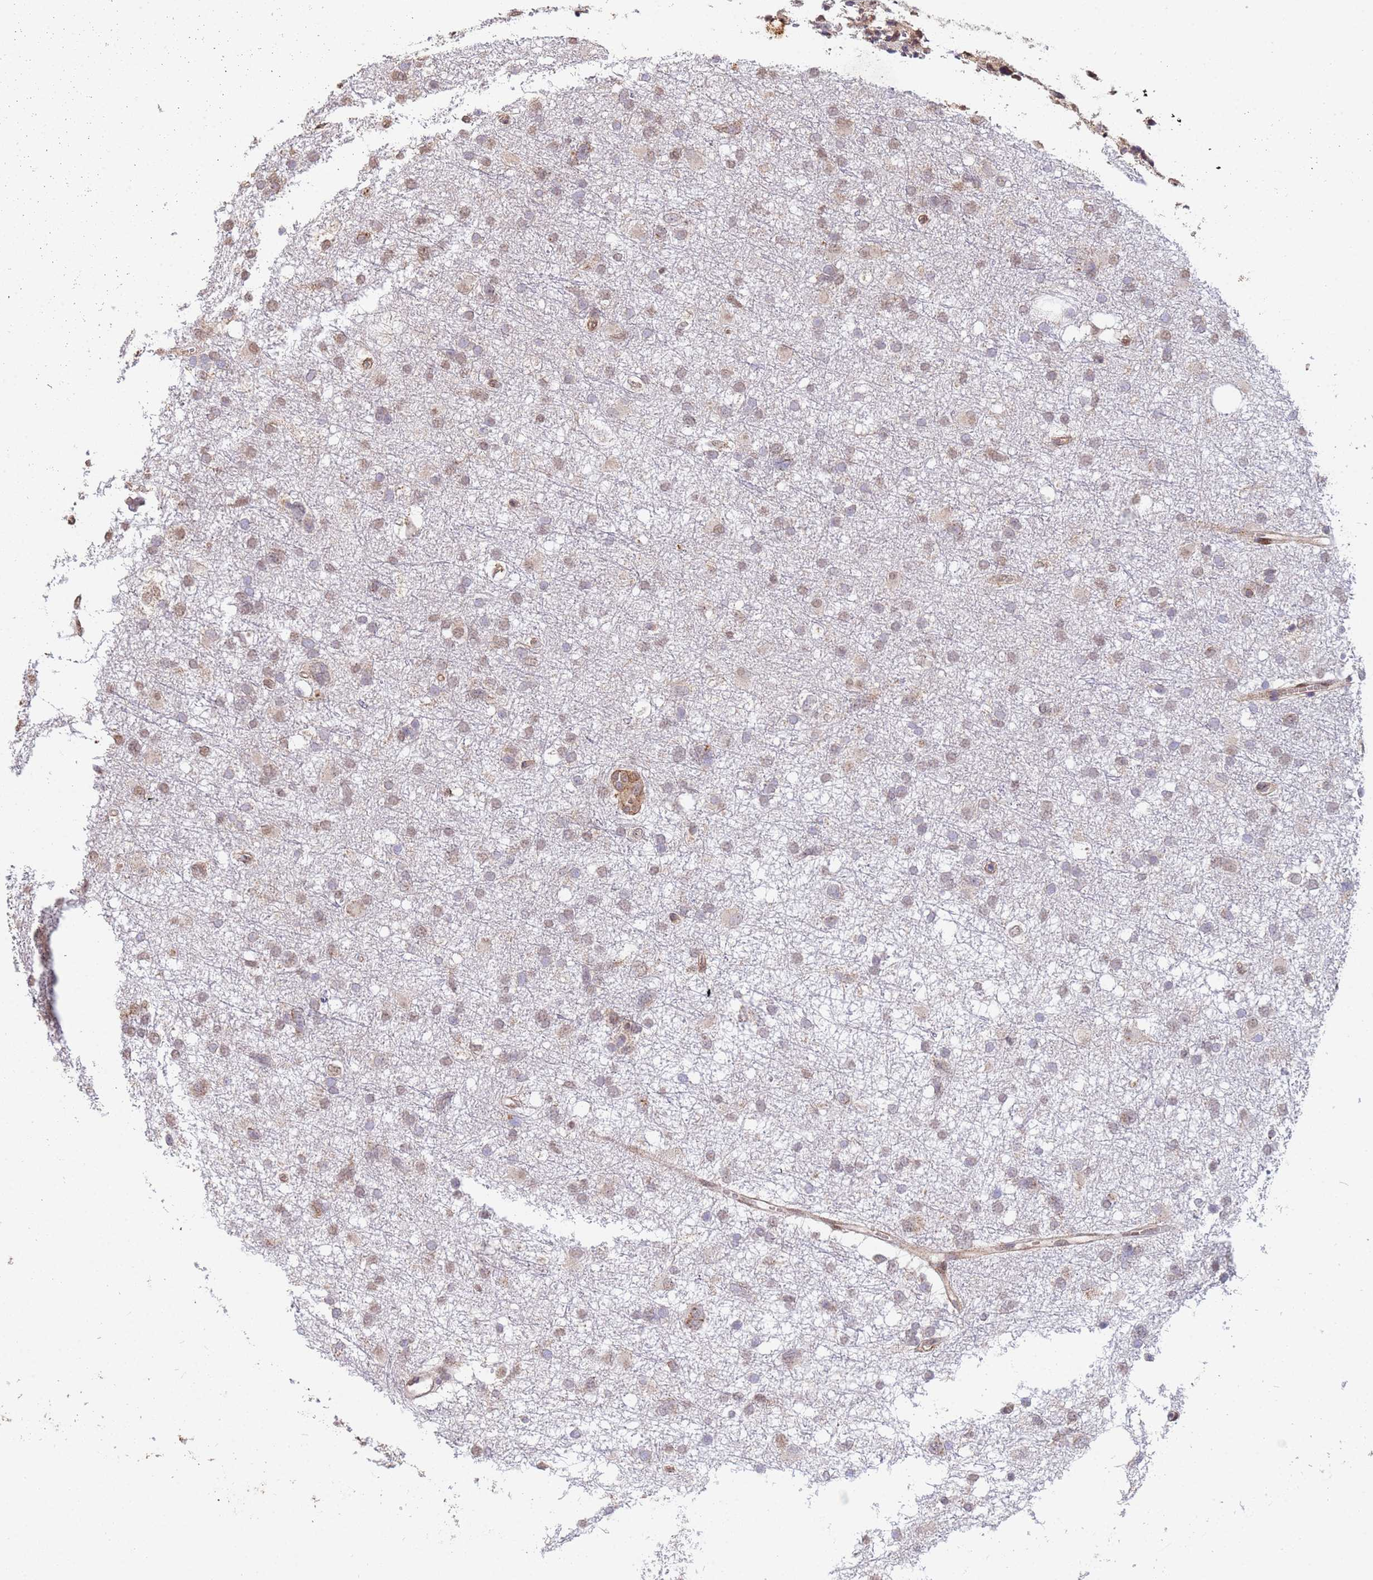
{"staining": {"intensity": "weak", "quantity": ">75%", "location": "nuclear"}, "tissue": "glioma", "cell_type": "Tumor cells", "image_type": "cancer", "snomed": [{"axis": "morphology", "description": "Glioma, malignant, High grade"}, {"axis": "topography", "description": "Brain"}], "caption": "The photomicrograph shows staining of malignant high-grade glioma, revealing weak nuclear protein expression (brown color) within tumor cells. The staining is performed using DAB brown chromogen to label protein expression. The nuclei are counter-stained blue using hematoxylin.", "gene": "TRIP6", "patient": {"sex": "male", "age": 61}}